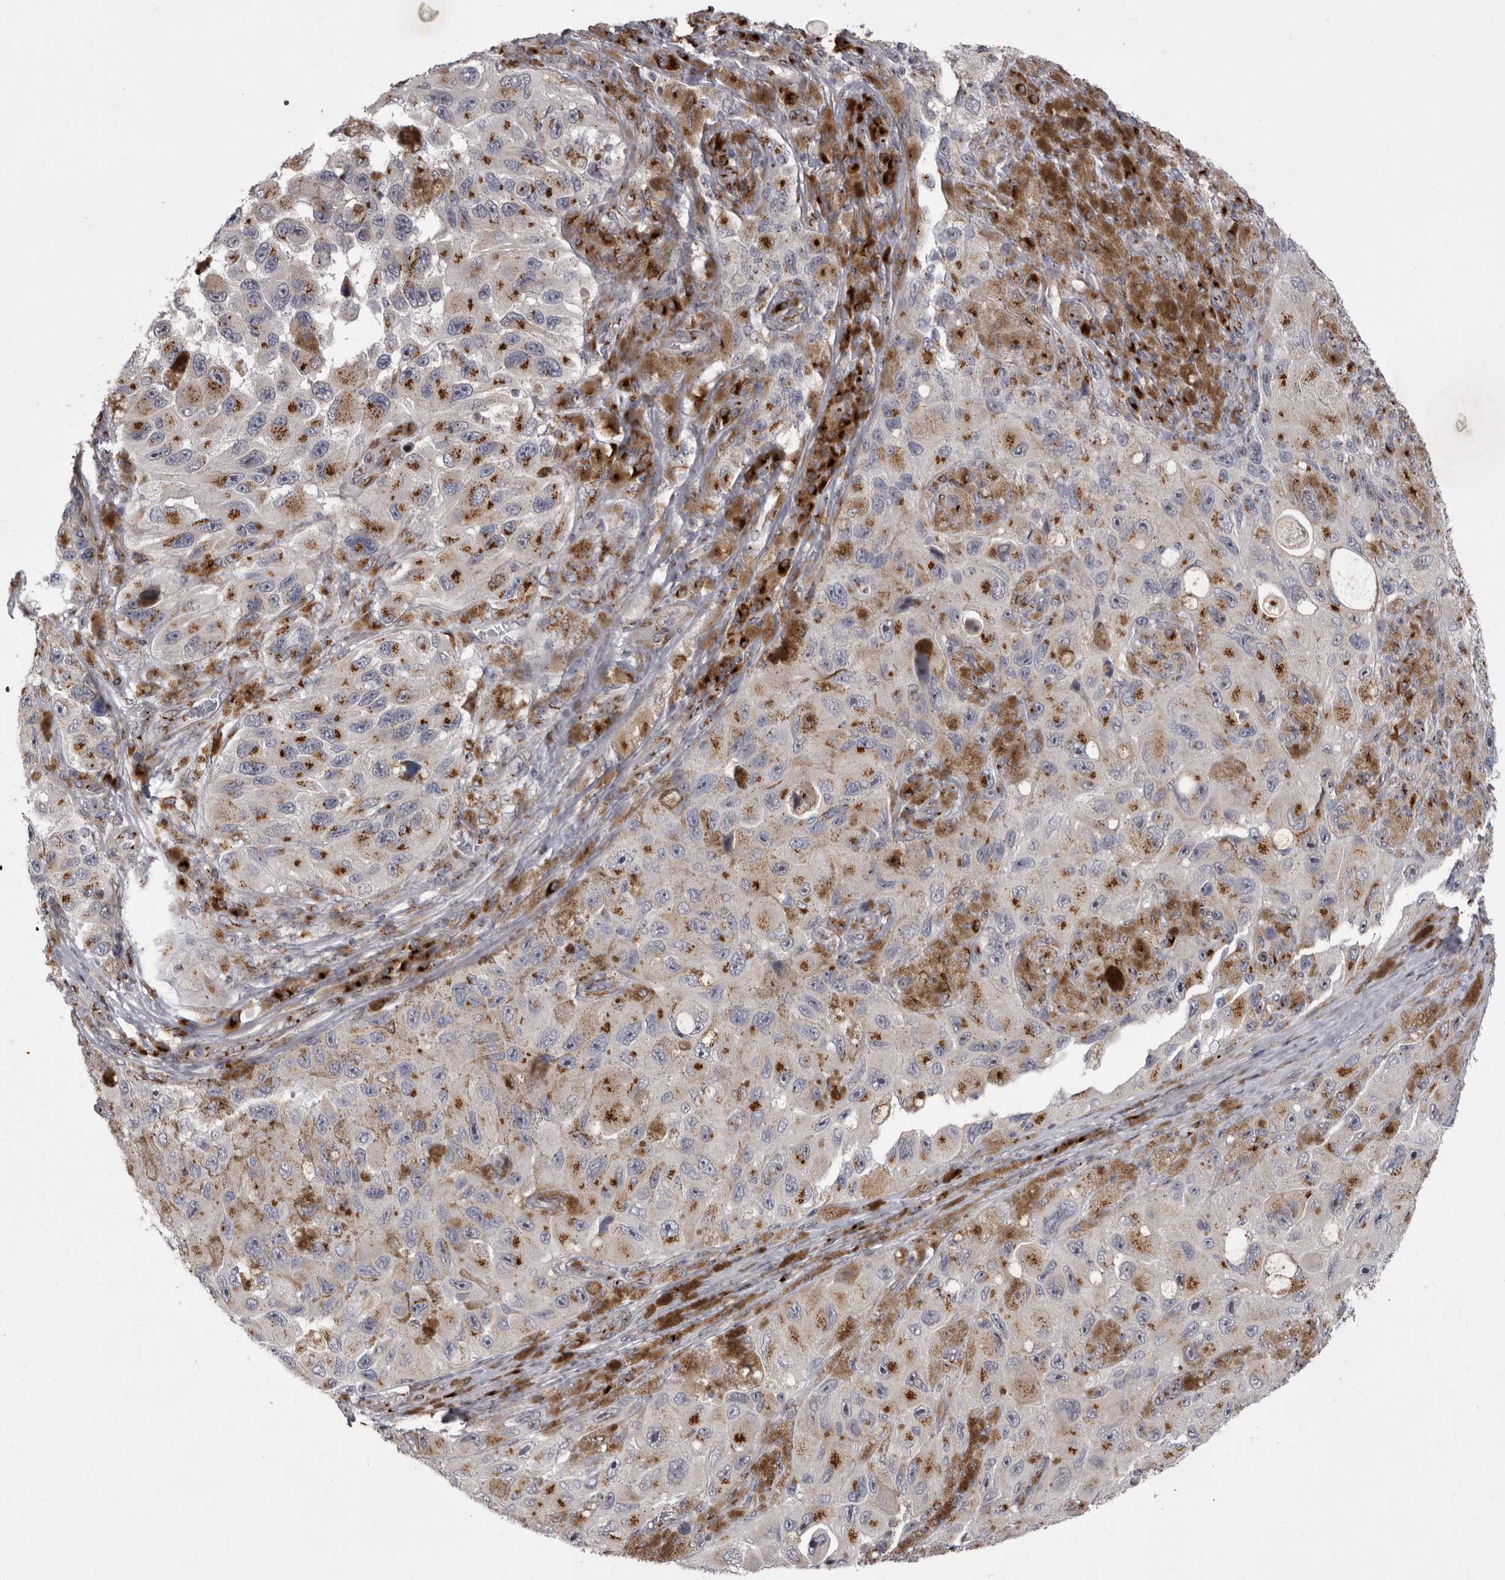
{"staining": {"intensity": "moderate", "quantity": "25%-75%", "location": "cytoplasmic/membranous"}, "tissue": "melanoma", "cell_type": "Tumor cells", "image_type": "cancer", "snomed": [{"axis": "morphology", "description": "Malignant melanoma, NOS"}, {"axis": "topography", "description": "Skin"}], "caption": "There is medium levels of moderate cytoplasmic/membranous staining in tumor cells of melanoma, as demonstrated by immunohistochemical staining (brown color).", "gene": "WDR47", "patient": {"sex": "female", "age": 73}}